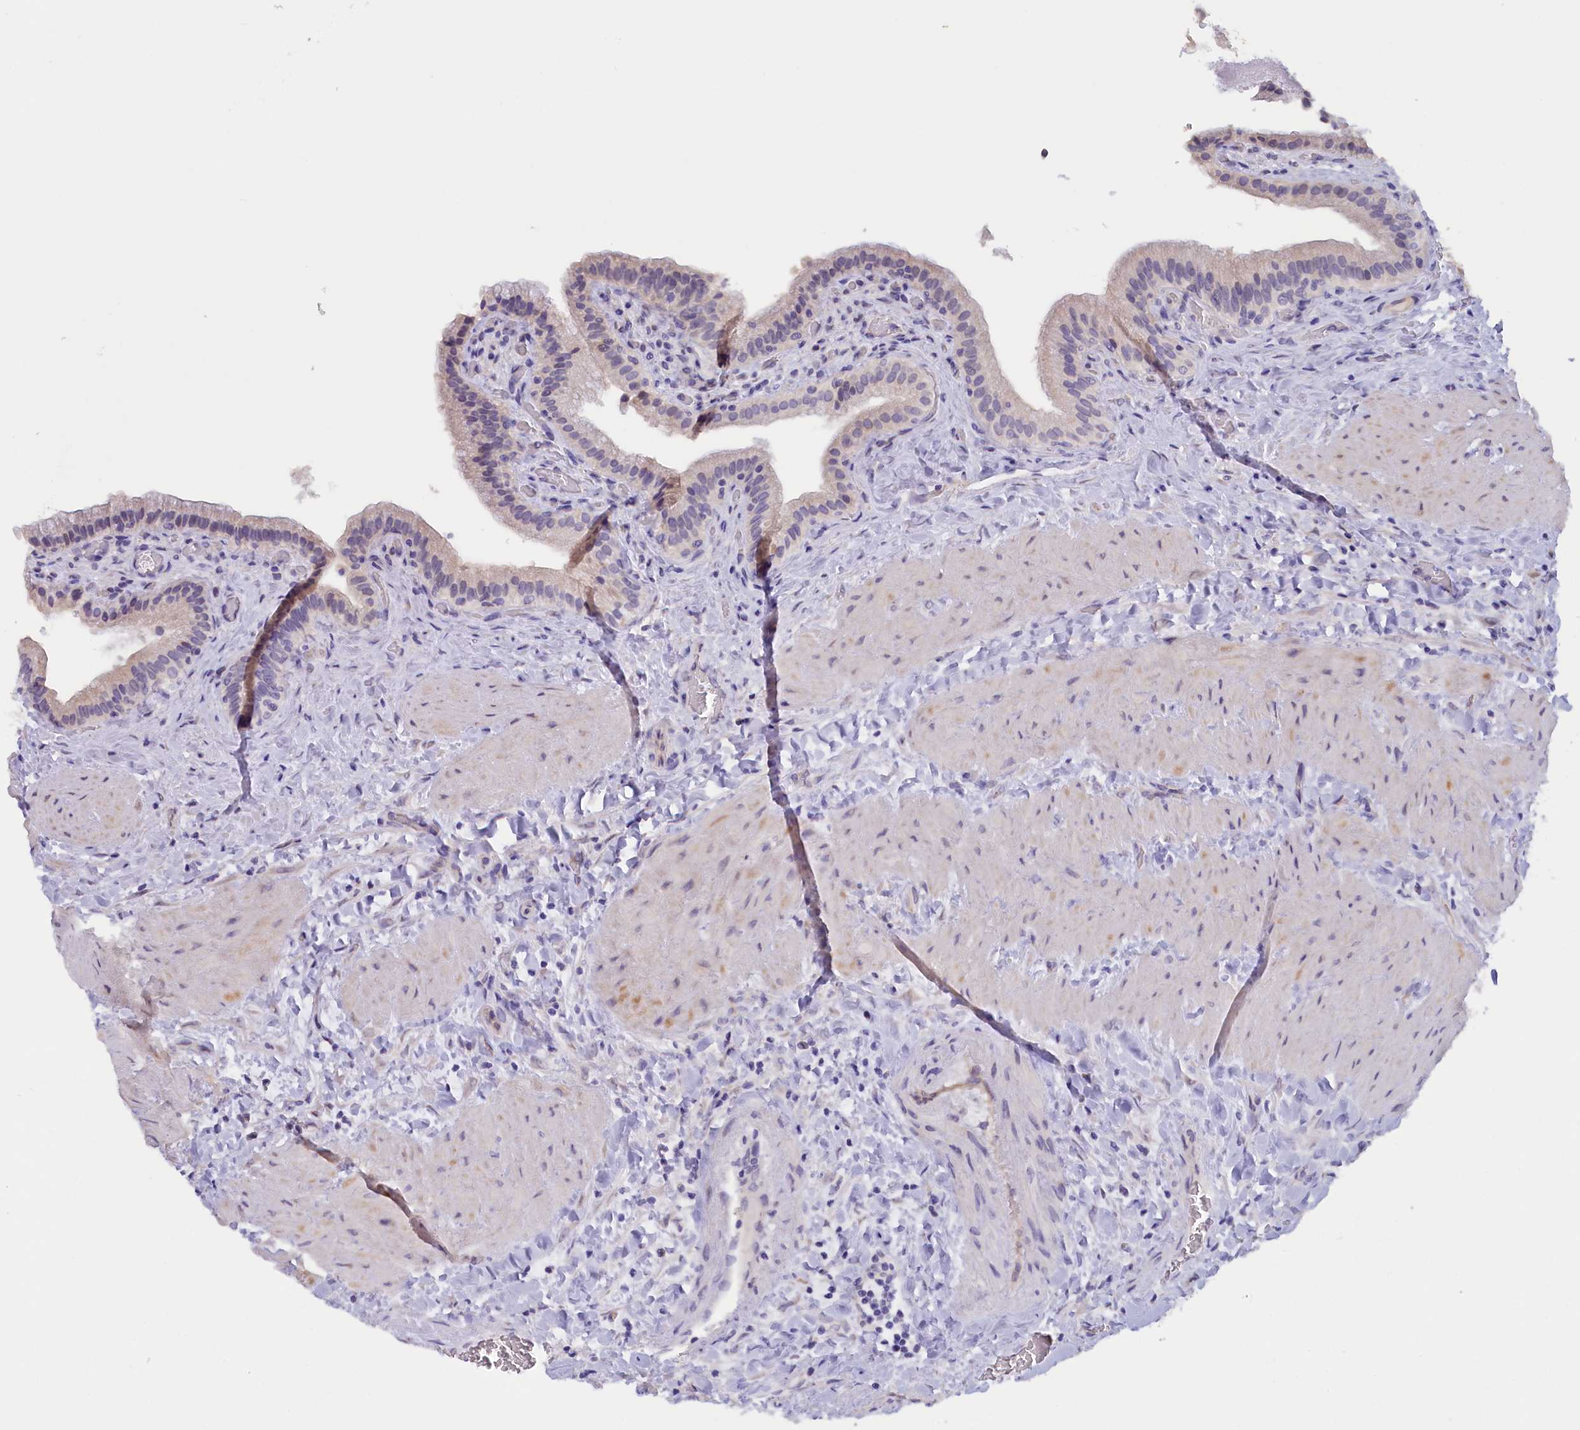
{"staining": {"intensity": "strong", "quantity": "<25%", "location": "cytoplasmic/membranous"}, "tissue": "gallbladder", "cell_type": "Glandular cells", "image_type": "normal", "snomed": [{"axis": "morphology", "description": "Normal tissue, NOS"}, {"axis": "topography", "description": "Gallbladder"}], "caption": "Immunohistochemistry micrograph of unremarkable gallbladder stained for a protein (brown), which shows medium levels of strong cytoplasmic/membranous expression in approximately <25% of glandular cells.", "gene": "ZSWIM4", "patient": {"sex": "male", "age": 24}}